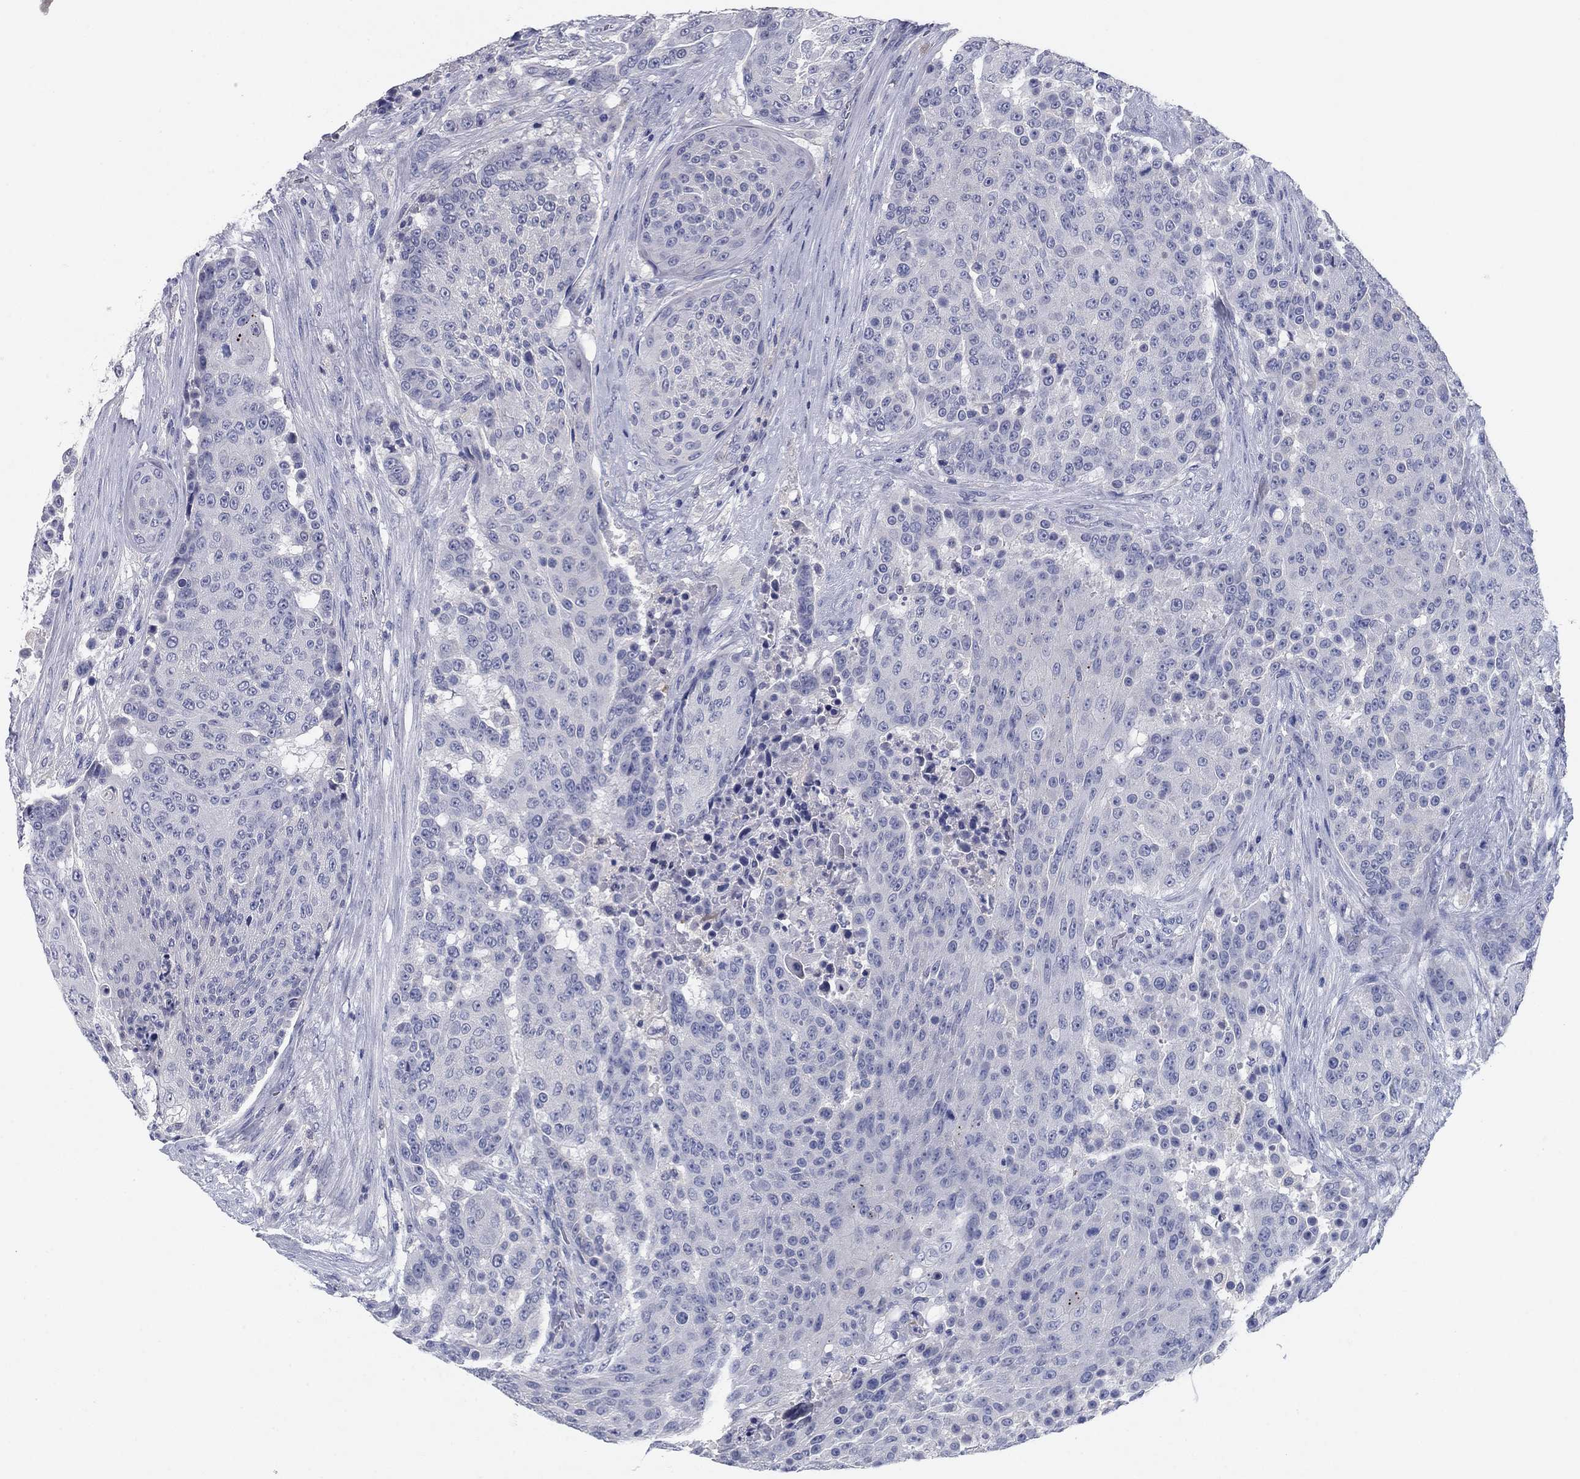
{"staining": {"intensity": "negative", "quantity": "none", "location": "none"}, "tissue": "urothelial cancer", "cell_type": "Tumor cells", "image_type": "cancer", "snomed": [{"axis": "morphology", "description": "Urothelial carcinoma, High grade"}, {"axis": "topography", "description": "Urinary bladder"}], "caption": "A micrograph of human urothelial cancer is negative for staining in tumor cells. Nuclei are stained in blue.", "gene": "CNTNAP4", "patient": {"sex": "female", "age": 63}}